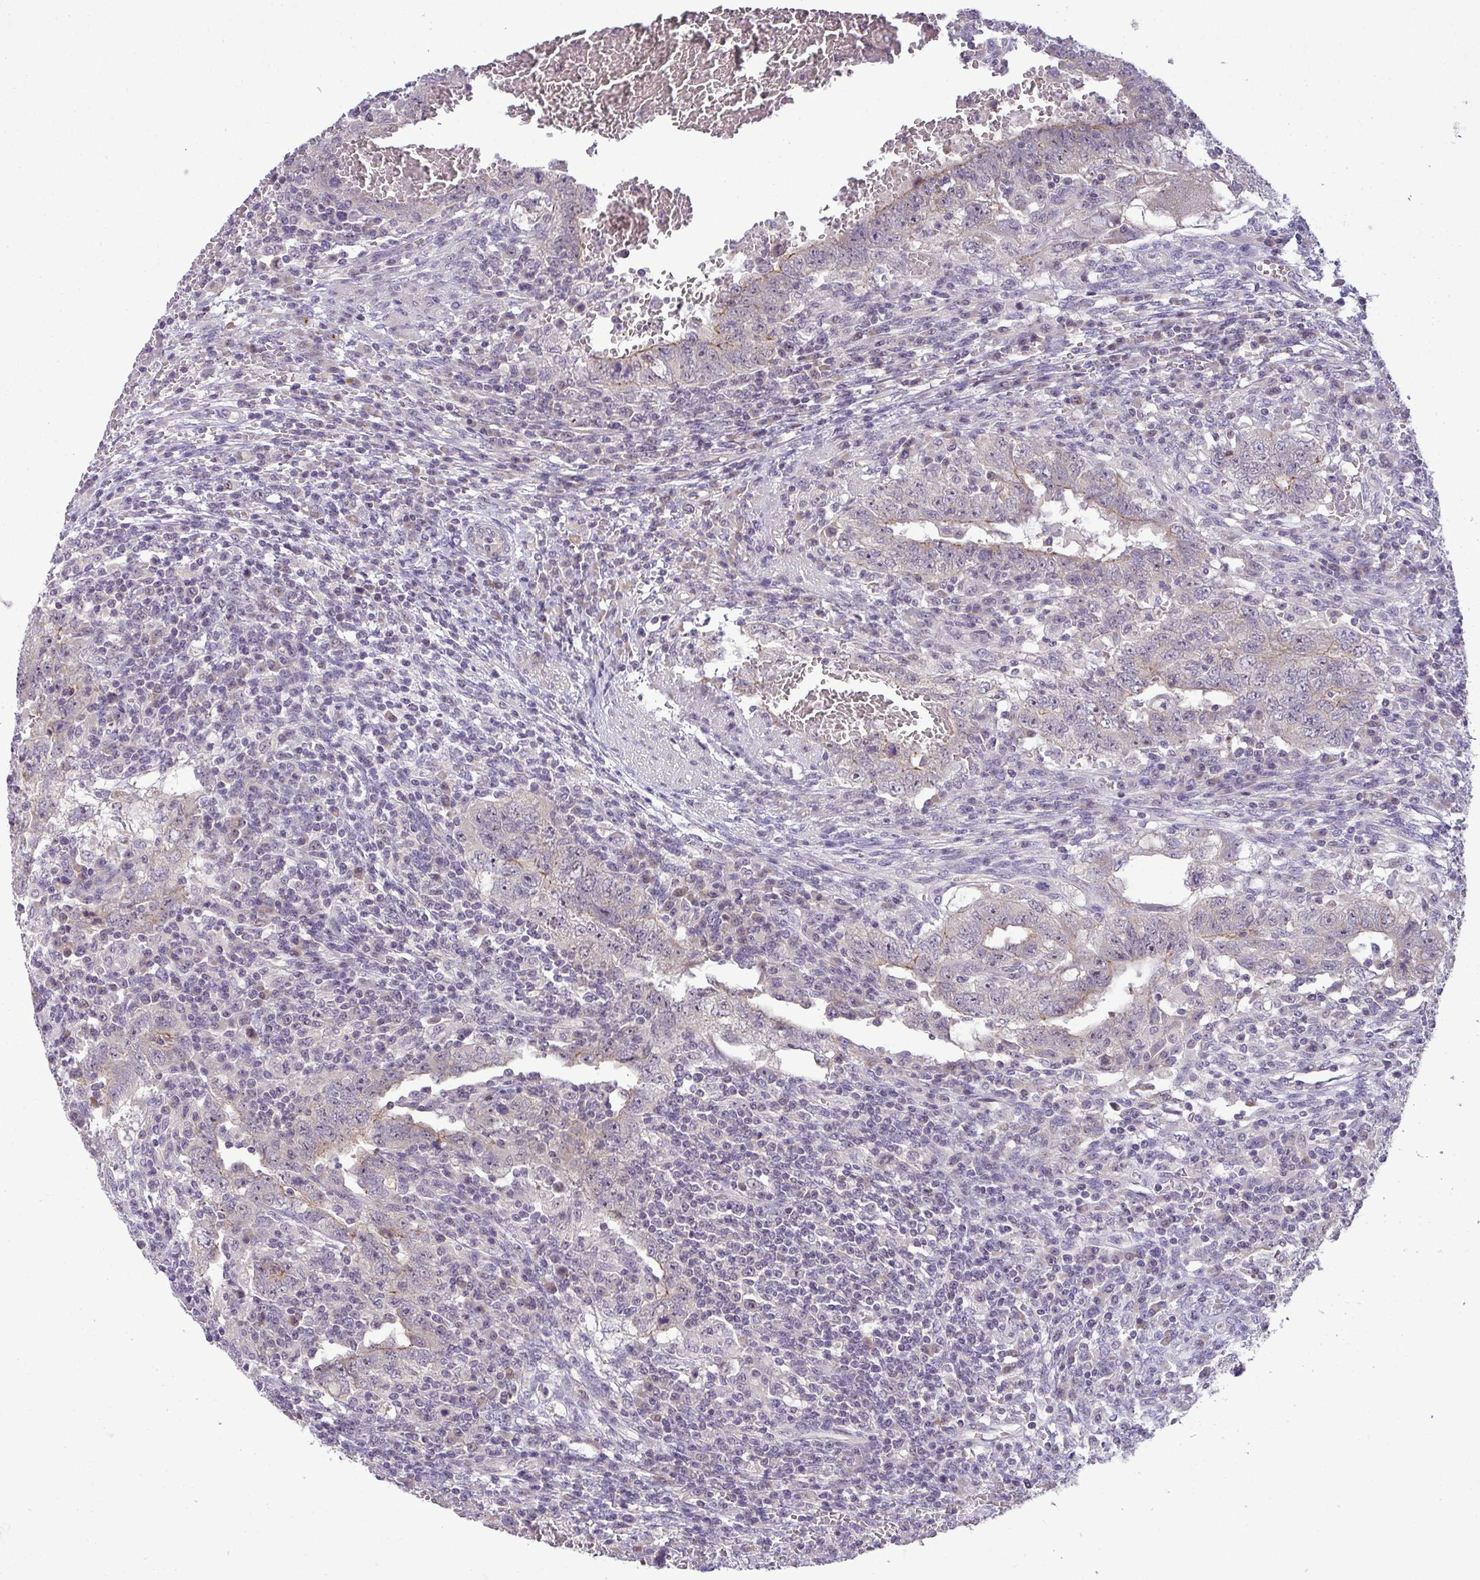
{"staining": {"intensity": "weak", "quantity": "<25%", "location": "cytoplasmic/membranous"}, "tissue": "testis cancer", "cell_type": "Tumor cells", "image_type": "cancer", "snomed": [{"axis": "morphology", "description": "Carcinoma, Embryonal, NOS"}, {"axis": "topography", "description": "Testis"}], "caption": "High magnification brightfield microscopy of testis embryonal carcinoma stained with DAB (brown) and counterstained with hematoxylin (blue): tumor cells show no significant expression.", "gene": "NT5C1A", "patient": {"sex": "male", "age": 26}}